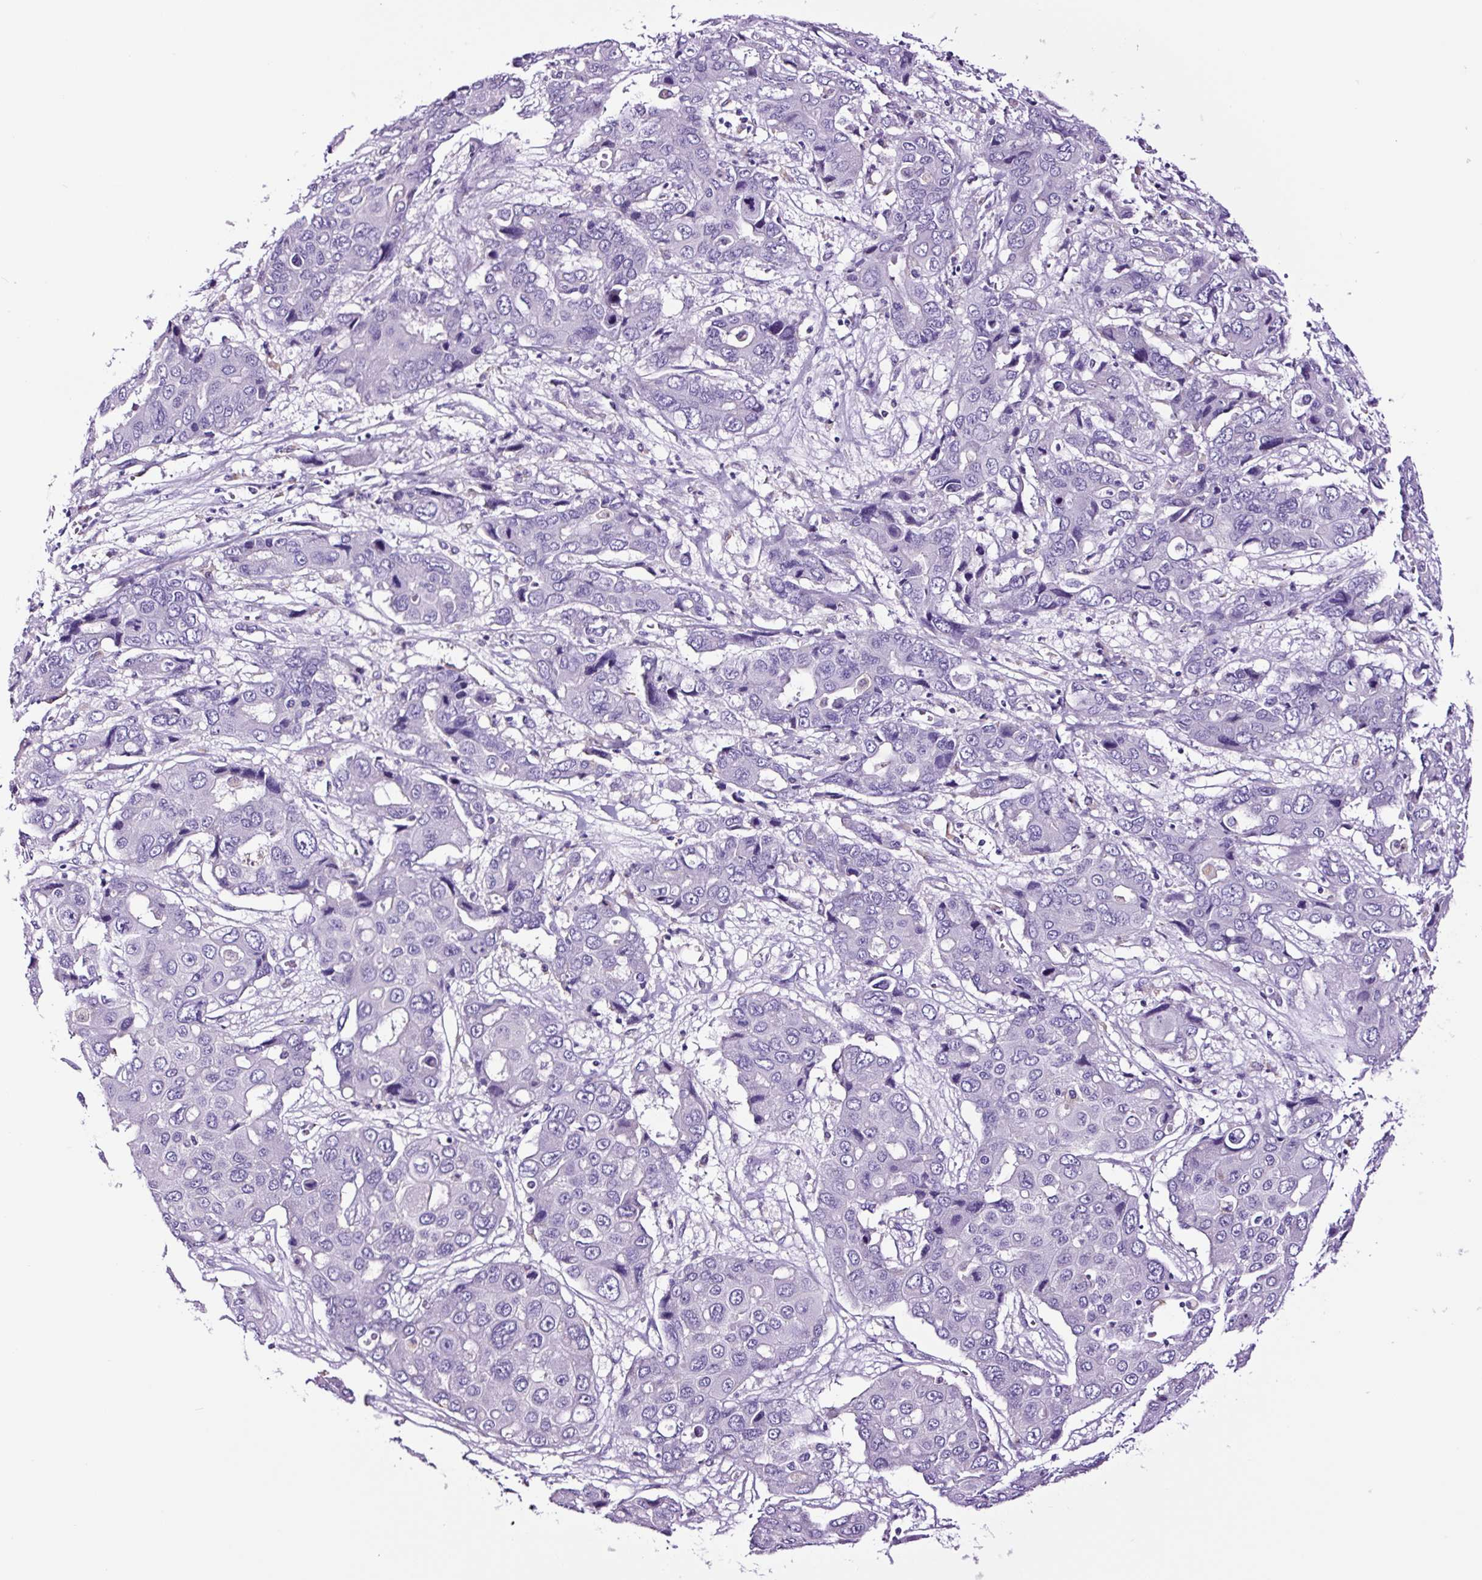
{"staining": {"intensity": "negative", "quantity": "none", "location": "none"}, "tissue": "liver cancer", "cell_type": "Tumor cells", "image_type": "cancer", "snomed": [{"axis": "morphology", "description": "Cholangiocarcinoma"}, {"axis": "topography", "description": "Liver"}], "caption": "The histopathology image exhibits no significant staining in tumor cells of liver cholangiocarcinoma.", "gene": "FBXL7", "patient": {"sex": "male", "age": 67}}